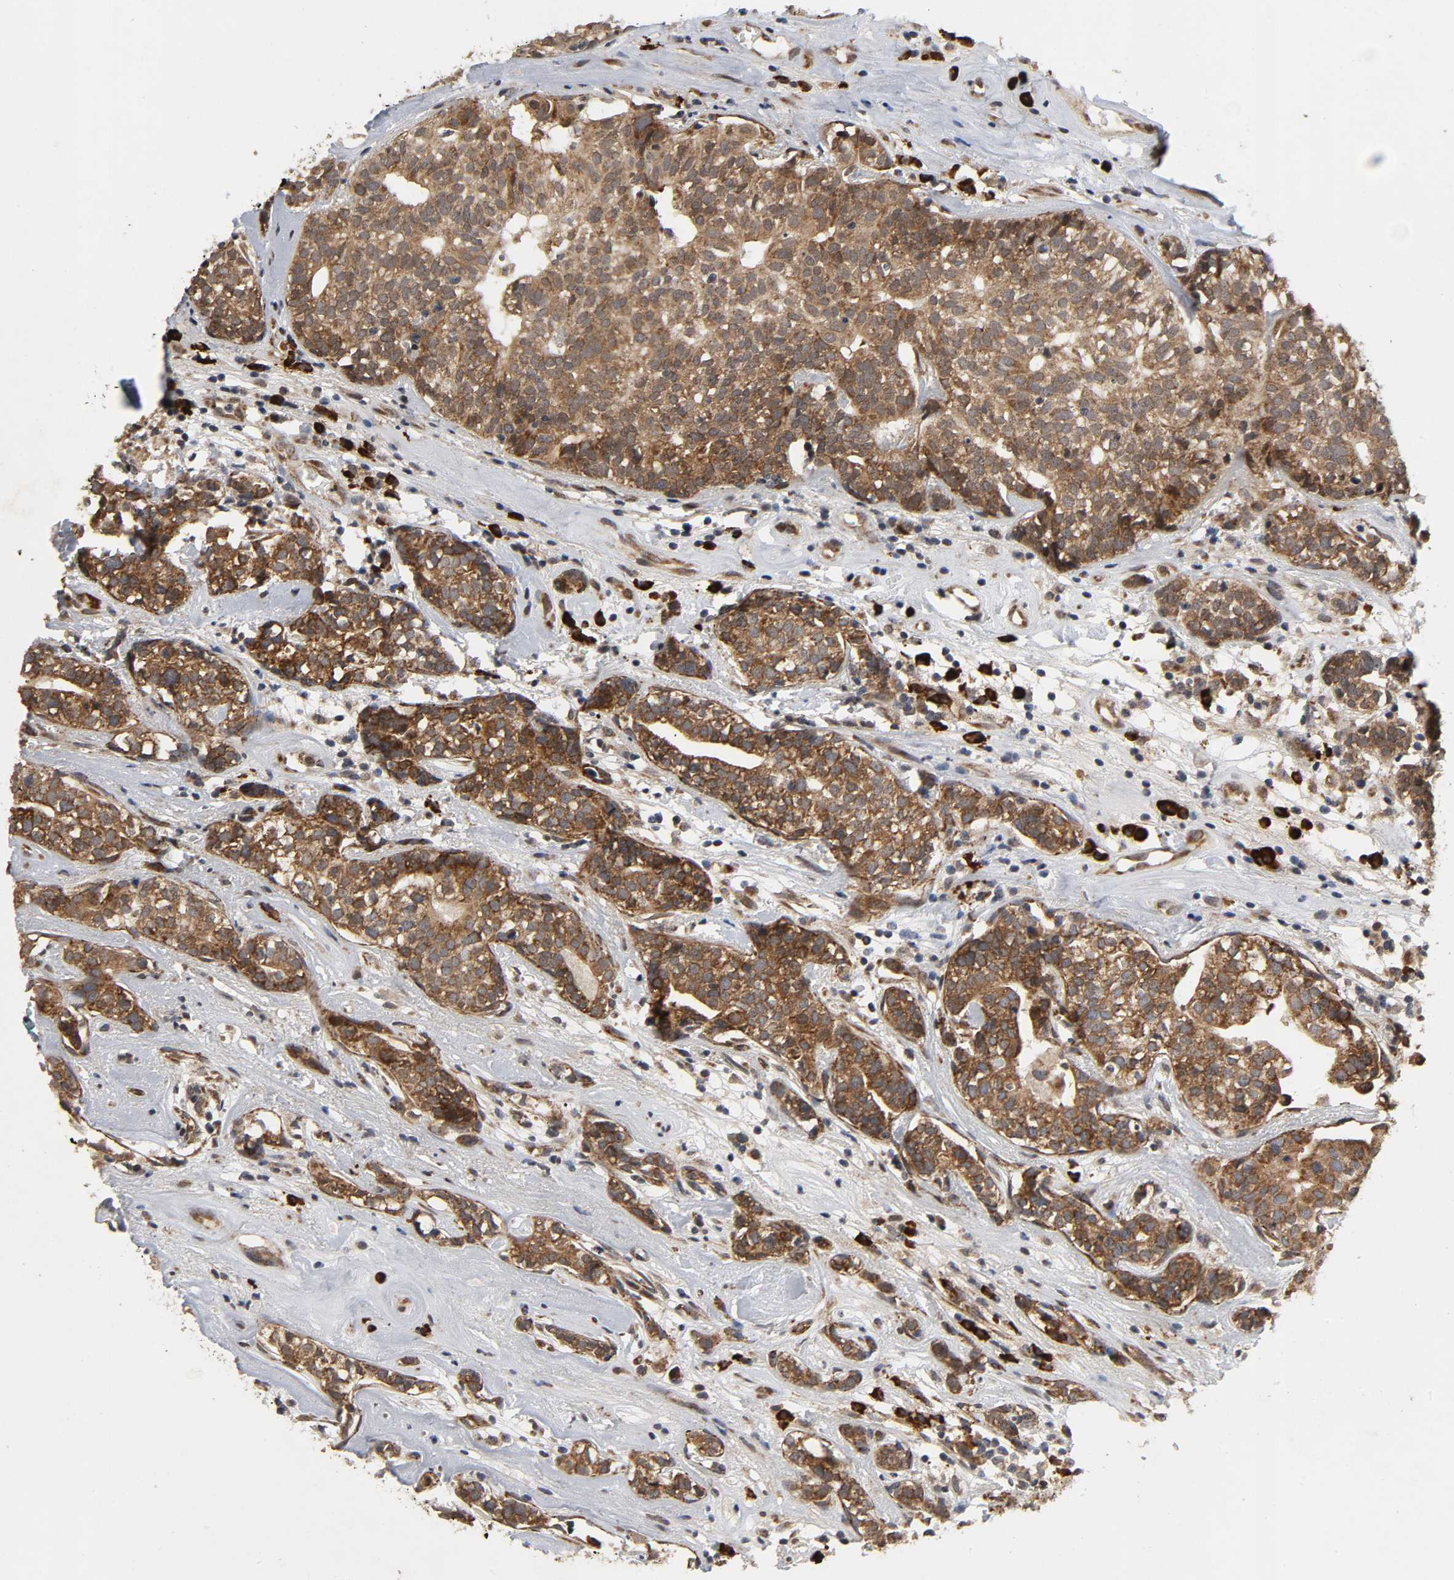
{"staining": {"intensity": "strong", "quantity": ">75%", "location": "cytoplasmic/membranous"}, "tissue": "head and neck cancer", "cell_type": "Tumor cells", "image_type": "cancer", "snomed": [{"axis": "morphology", "description": "Adenocarcinoma, NOS"}, {"axis": "topography", "description": "Salivary gland"}, {"axis": "topography", "description": "Head-Neck"}], "caption": "Immunohistochemical staining of human head and neck cancer shows strong cytoplasmic/membranous protein expression in about >75% of tumor cells.", "gene": "SLC30A9", "patient": {"sex": "female", "age": 65}}